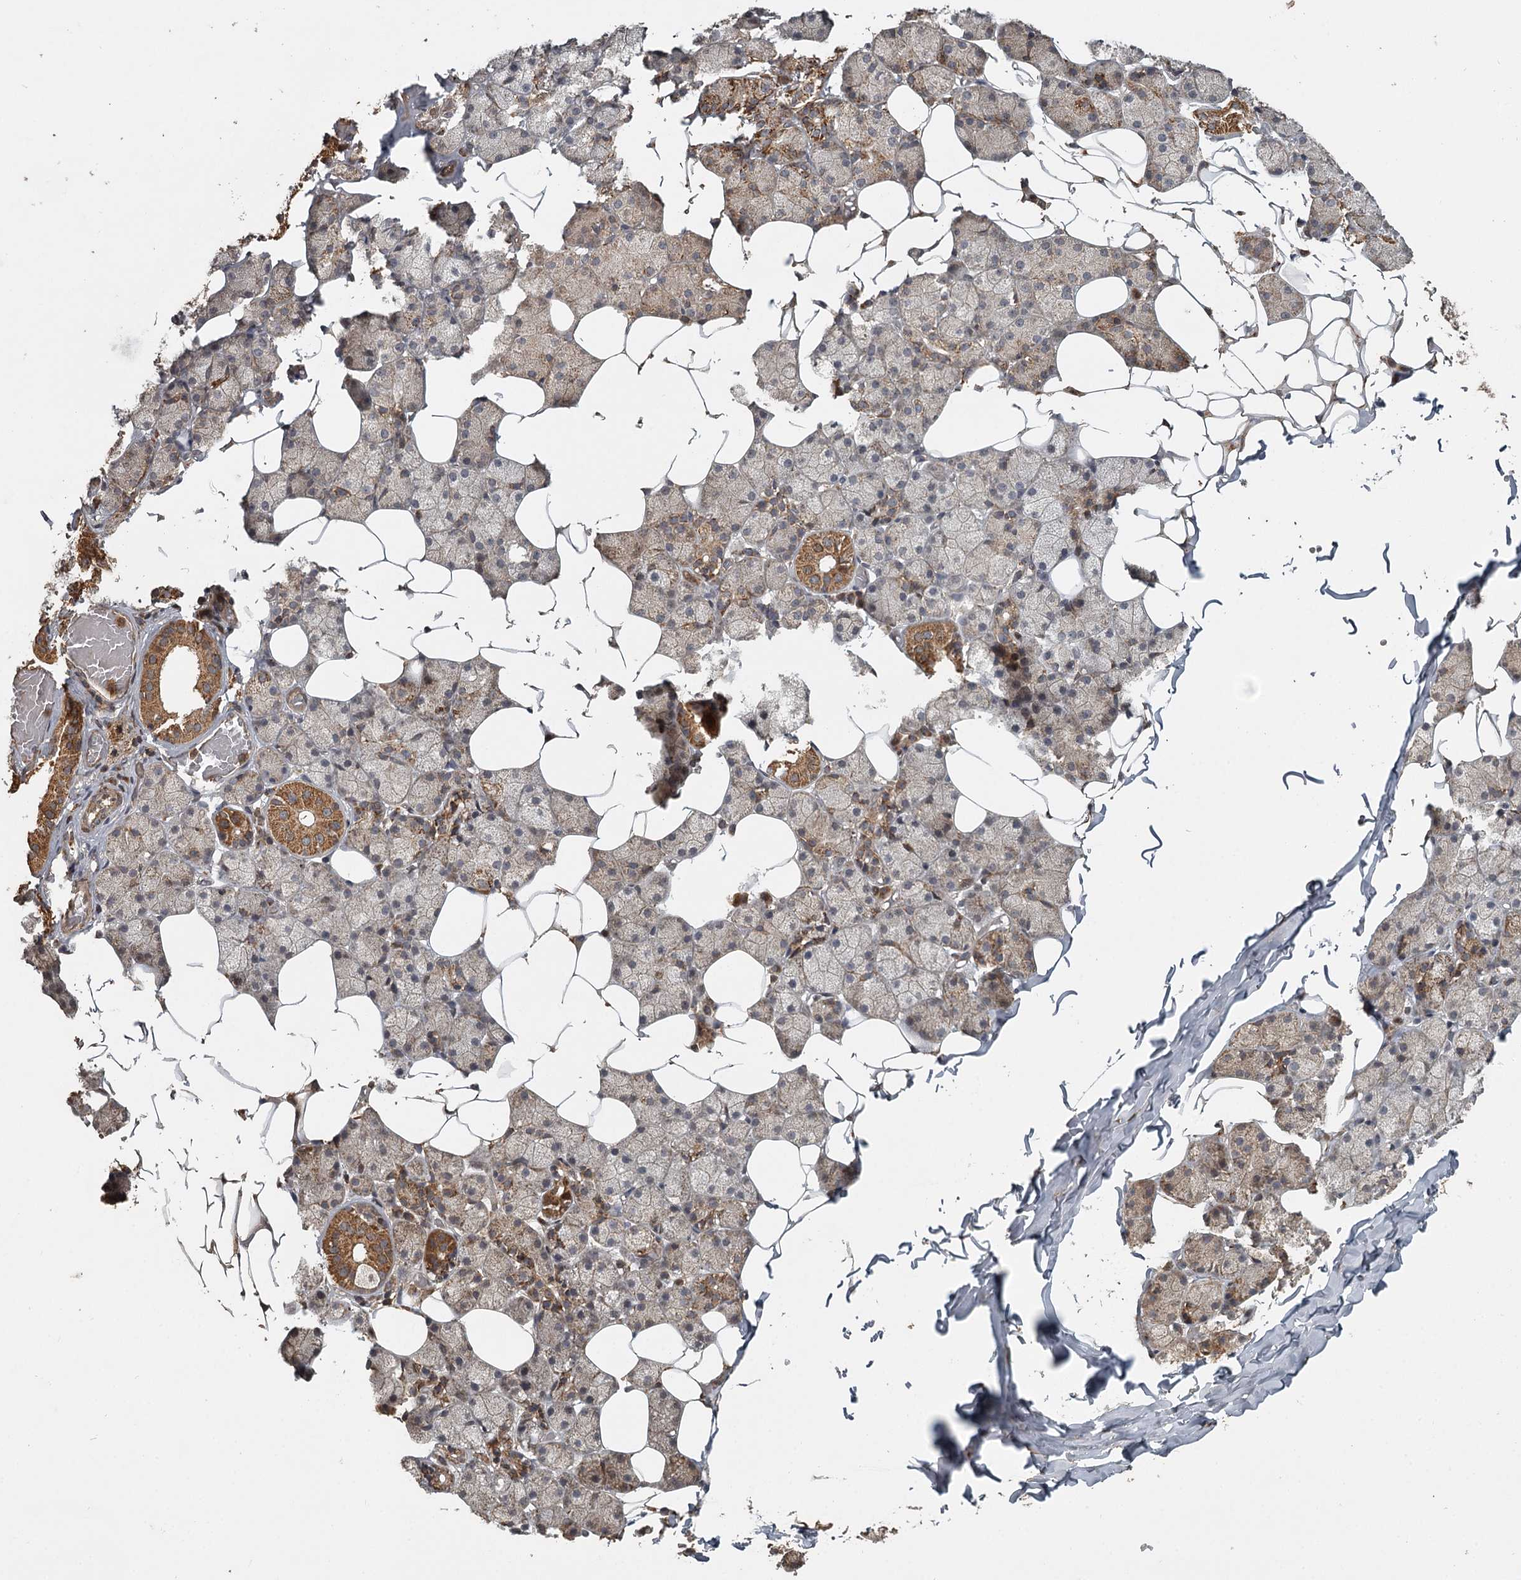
{"staining": {"intensity": "strong", "quantity": "25%-75%", "location": "cytoplasmic/membranous"}, "tissue": "salivary gland", "cell_type": "Glandular cells", "image_type": "normal", "snomed": [{"axis": "morphology", "description": "Normal tissue, NOS"}, {"axis": "topography", "description": "Salivary gland"}], "caption": "Glandular cells display high levels of strong cytoplasmic/membranous positivity in approximately 25%-75% of cells in unremarkable human salivary gland. (Stains: DAB in brown, nuclei in blue, Microscopy: brightfield microscopy at high magnification).", "gene": "FAXC", "patient": {"sex": "female", "age": 33}}